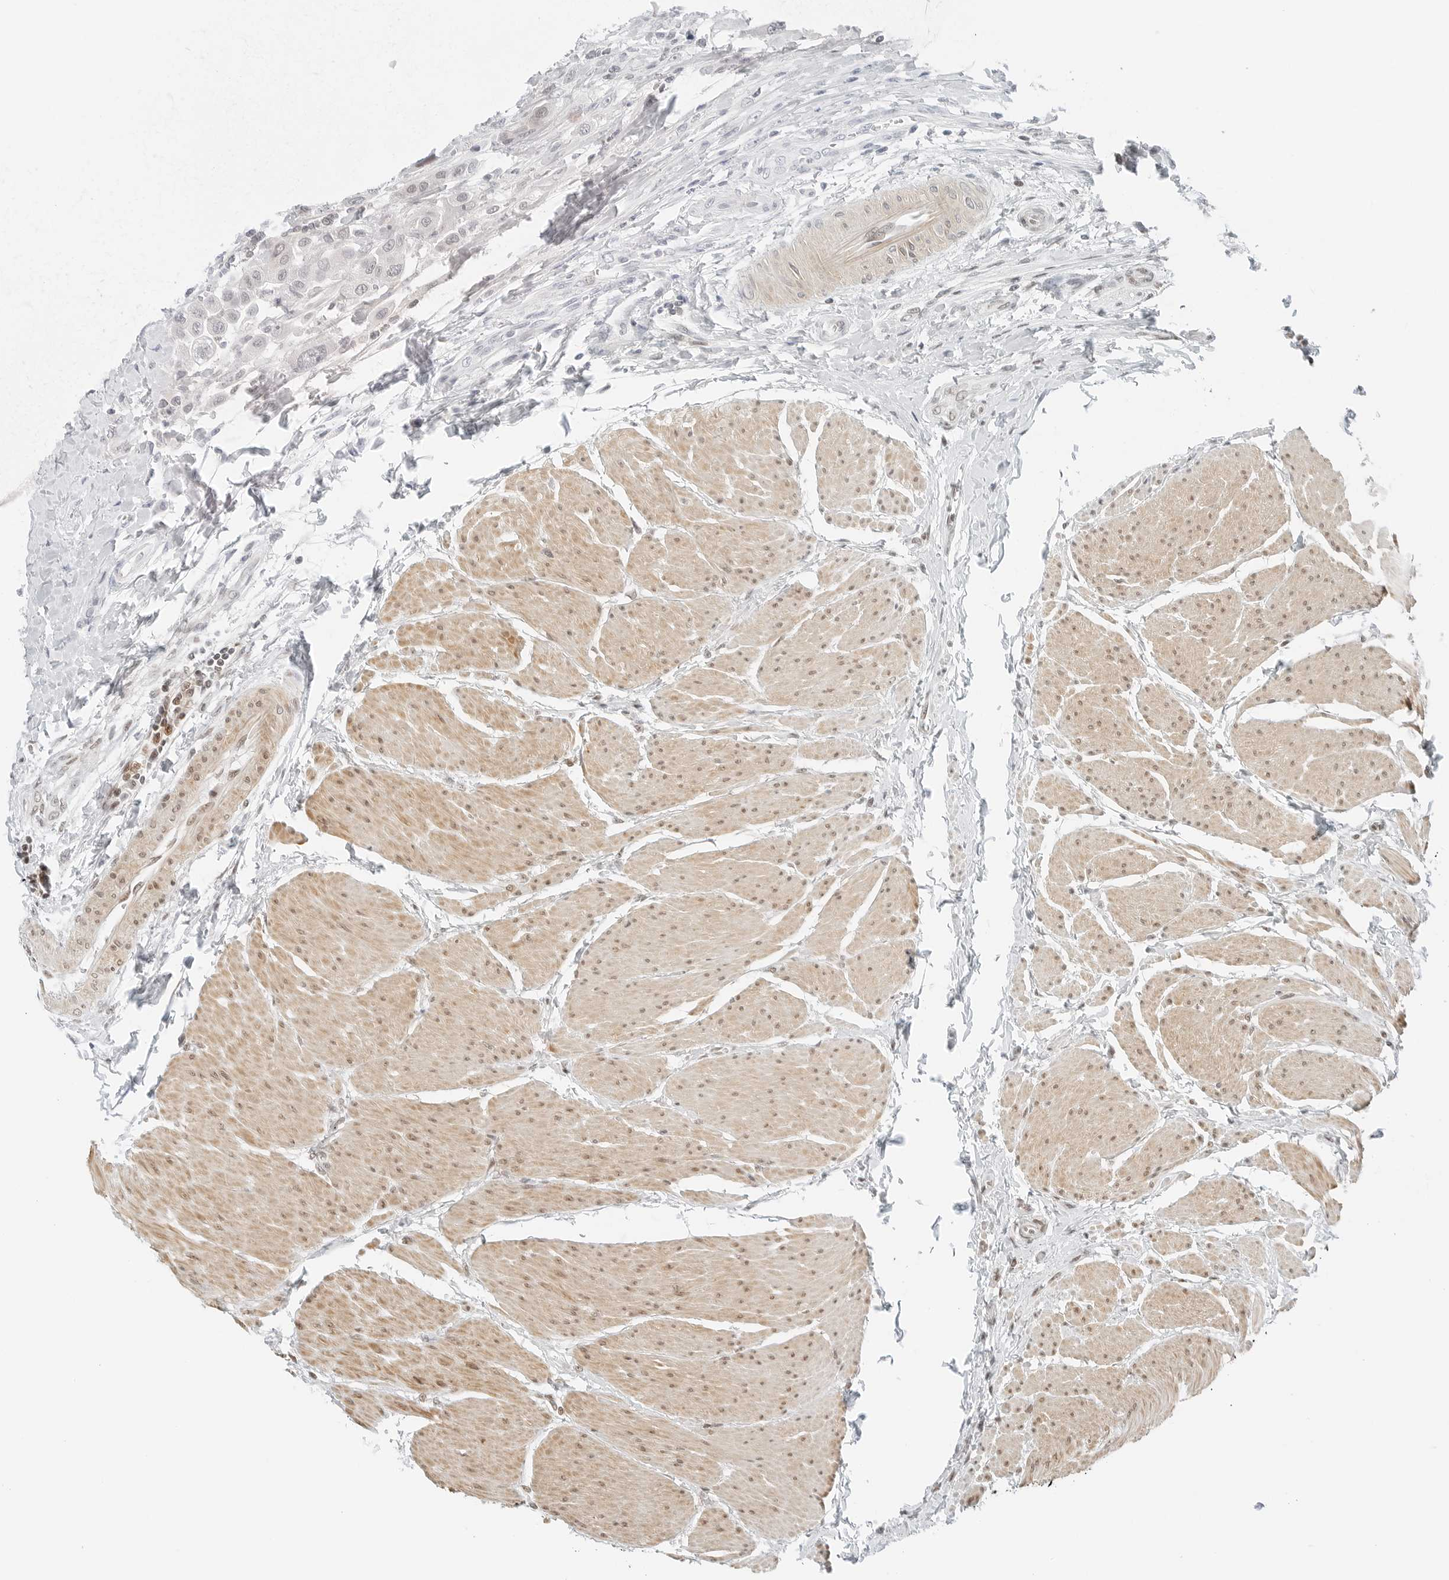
{"staining": {"intensity": "moderate", "quantity": "25%-75%", "location": "cytoplasmic/membranous,nuclear"}, "tissue": "urothelial cancer", "cell_type": "Tumor cells", "image_type": "cancer", "snomed": [{"axis": "morphology", "description": "Urothelial carcinoma, High grade"}, {"axis": "topography", "description": "Urinary bladder"}], "caption": "Urothelial cancer was stained to show a protein in brown. There is medium levels of moderate cytoplasmic/membranous and nuclear positivity in approximately 25%-75% of tumor cells.", "gene": "CRTC2", "patient": {"sex": "male", "age": 50}}